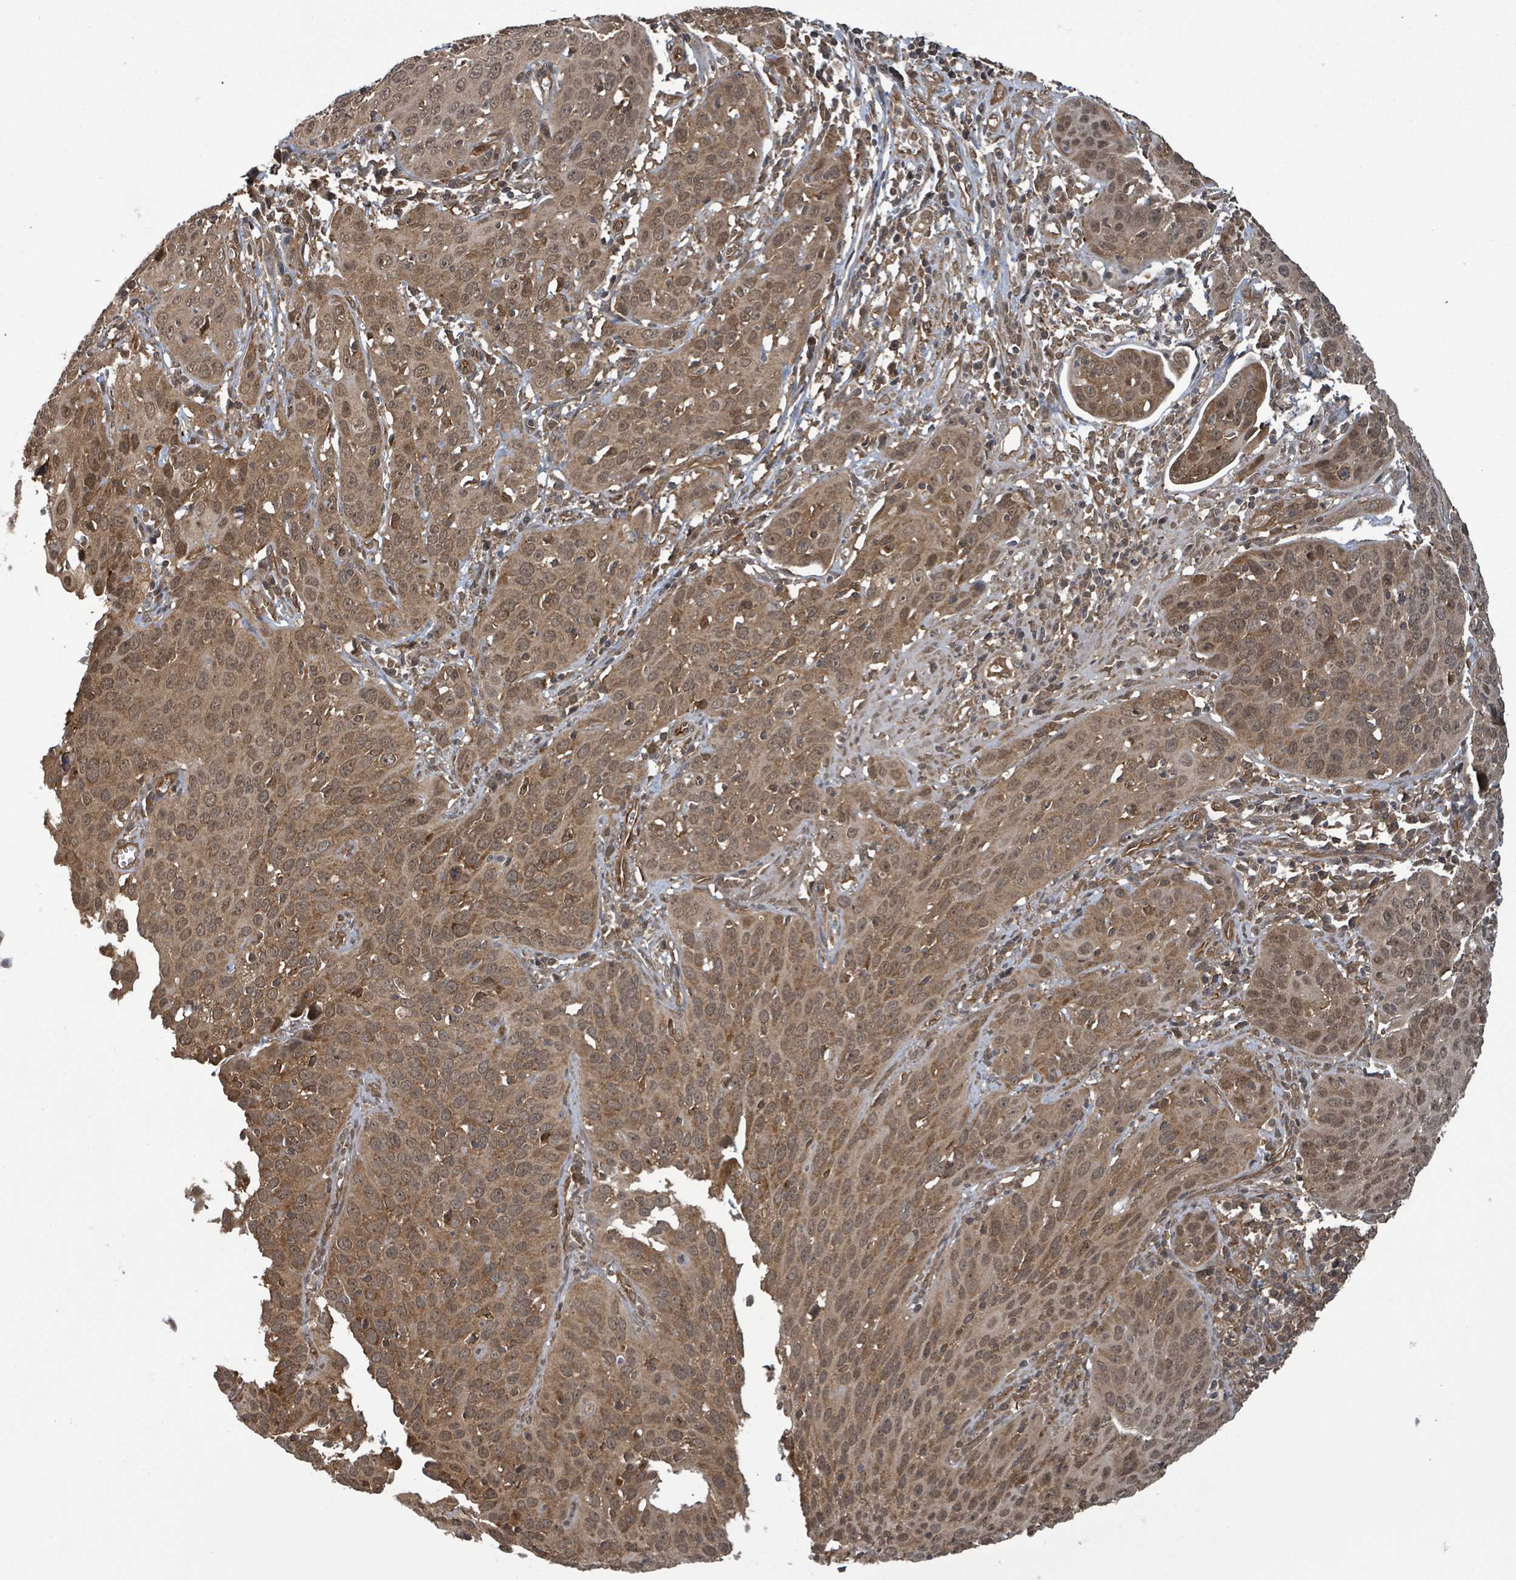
{"staining": {"intensity": "moderate", "quantity": ">75%", "location": "cytoplasmic/membranous,nuclear"}, "tissue": "cervical cancer", "cell_type": "Tumor cells", "image_type": "cancer", "snomed": [{"axis": "morphology", "description": "Squamous cell carcinoma, NOS"}, {"axis": "topography", "description": "Cervix"}], "caption": "Moderate cytoplasmic/membranous and nuclear positivity is seen in approximately >75% of tumor cells in squamous cell carcinoma (cervical). The protein is shown in brown color, while the nuclei are stained blue.", "gene": "KLC1", "patient": {"sex": "female", "age": 36}}